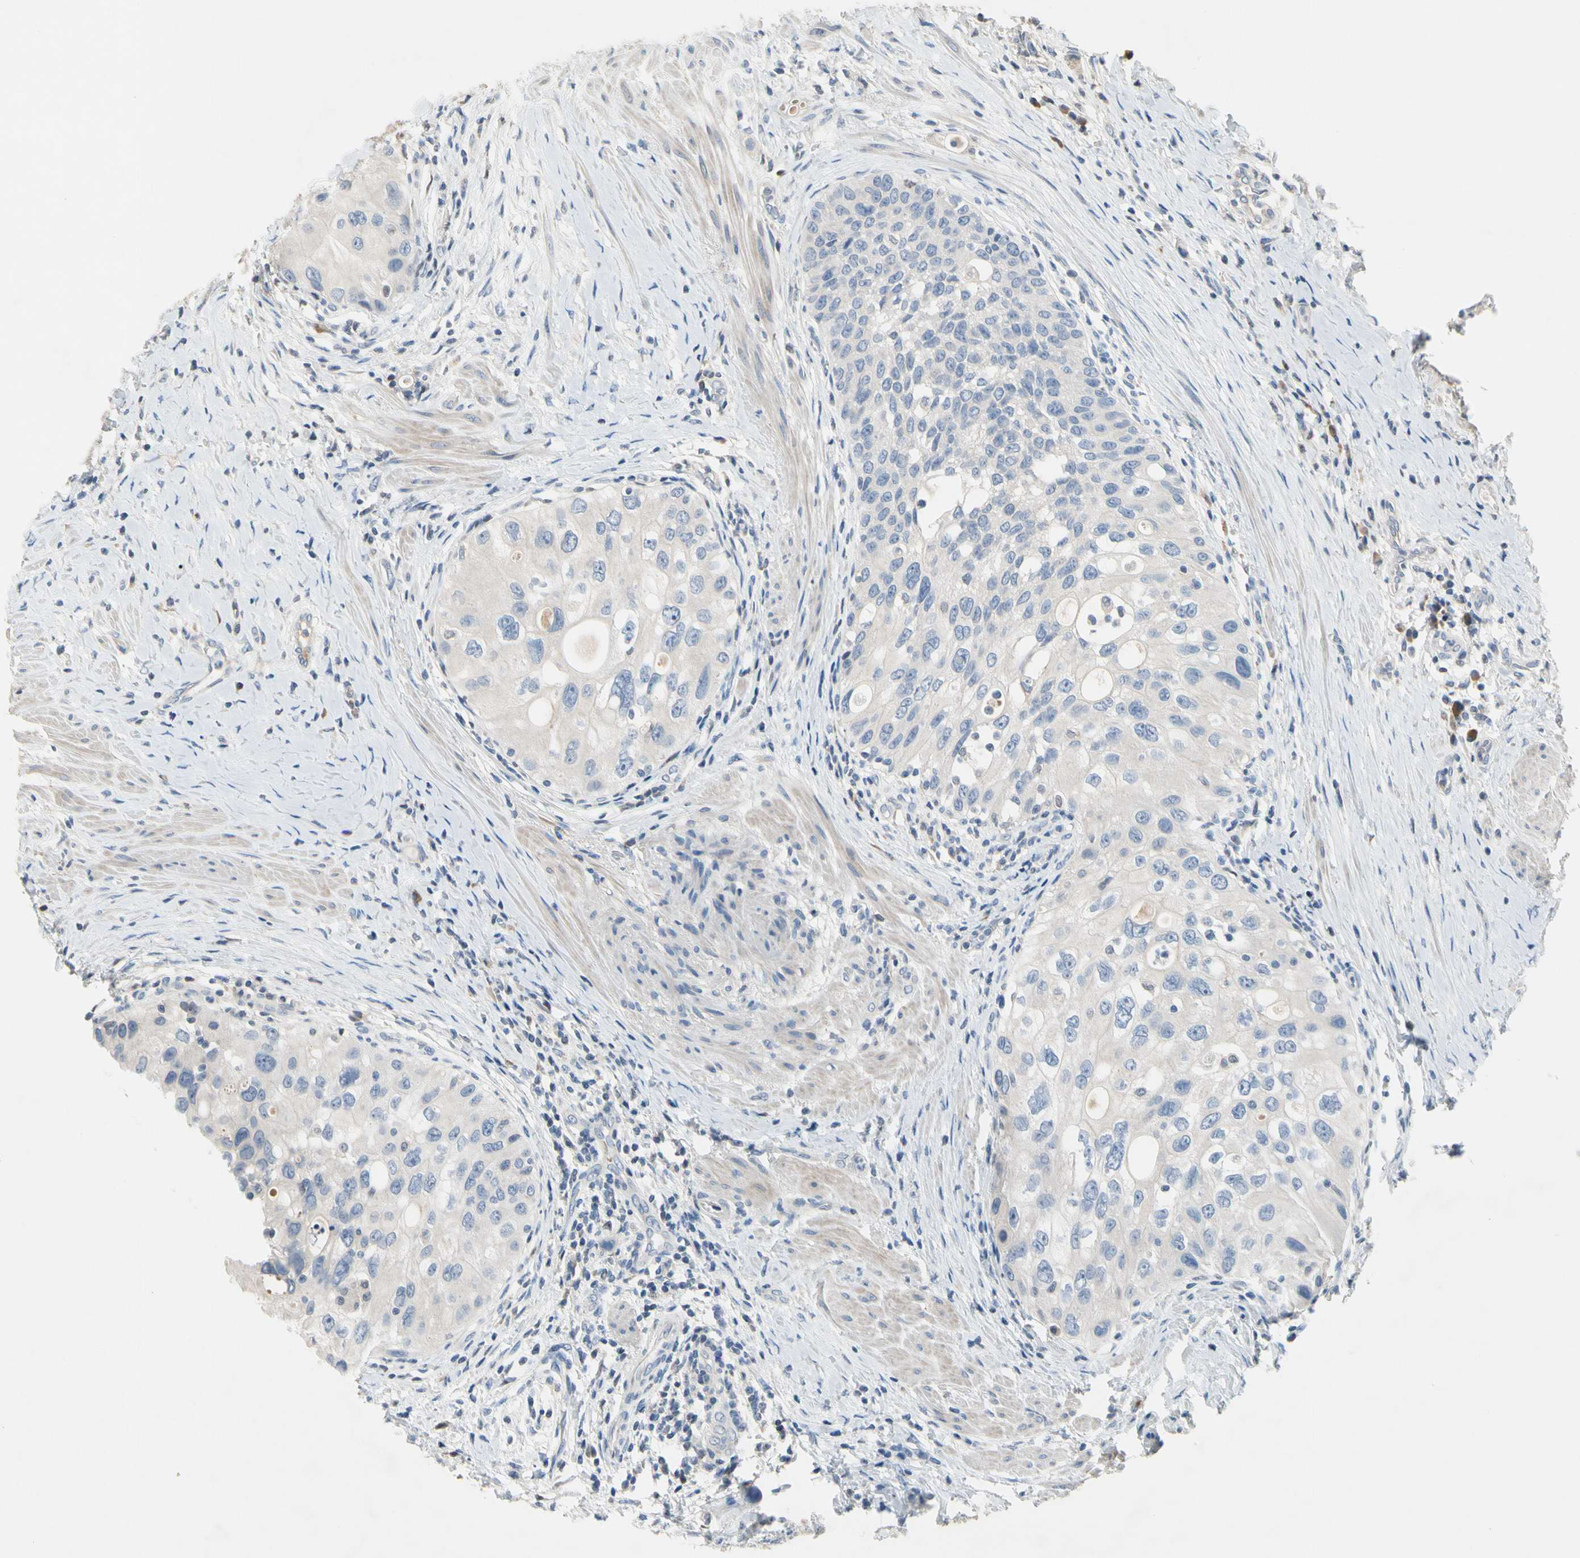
{"staining": {"intensity": "negative", "quantity": "none", "location": "none"}, "tissue": "urothelial cancer", "cell_type": "Tumor cells", "image_type": "cancer", "snomed": [{"axis": "morphology", "description": "Urothelial carcinoma, High grade"}, {"axis": "topography", "description": "Urinary bladder"}], "caption": "IHC micrograph of urothelial cancer stained for a protein (brown), which shows no positivity in tumor cells. The staining was performed using DAB to visualize the protein expression in brown, while the nuclei were stained in blue with hematoxylin (Magnification: 20x).", "gene": "ECRG4", "patient": {"sex": "female", "age": 56}}